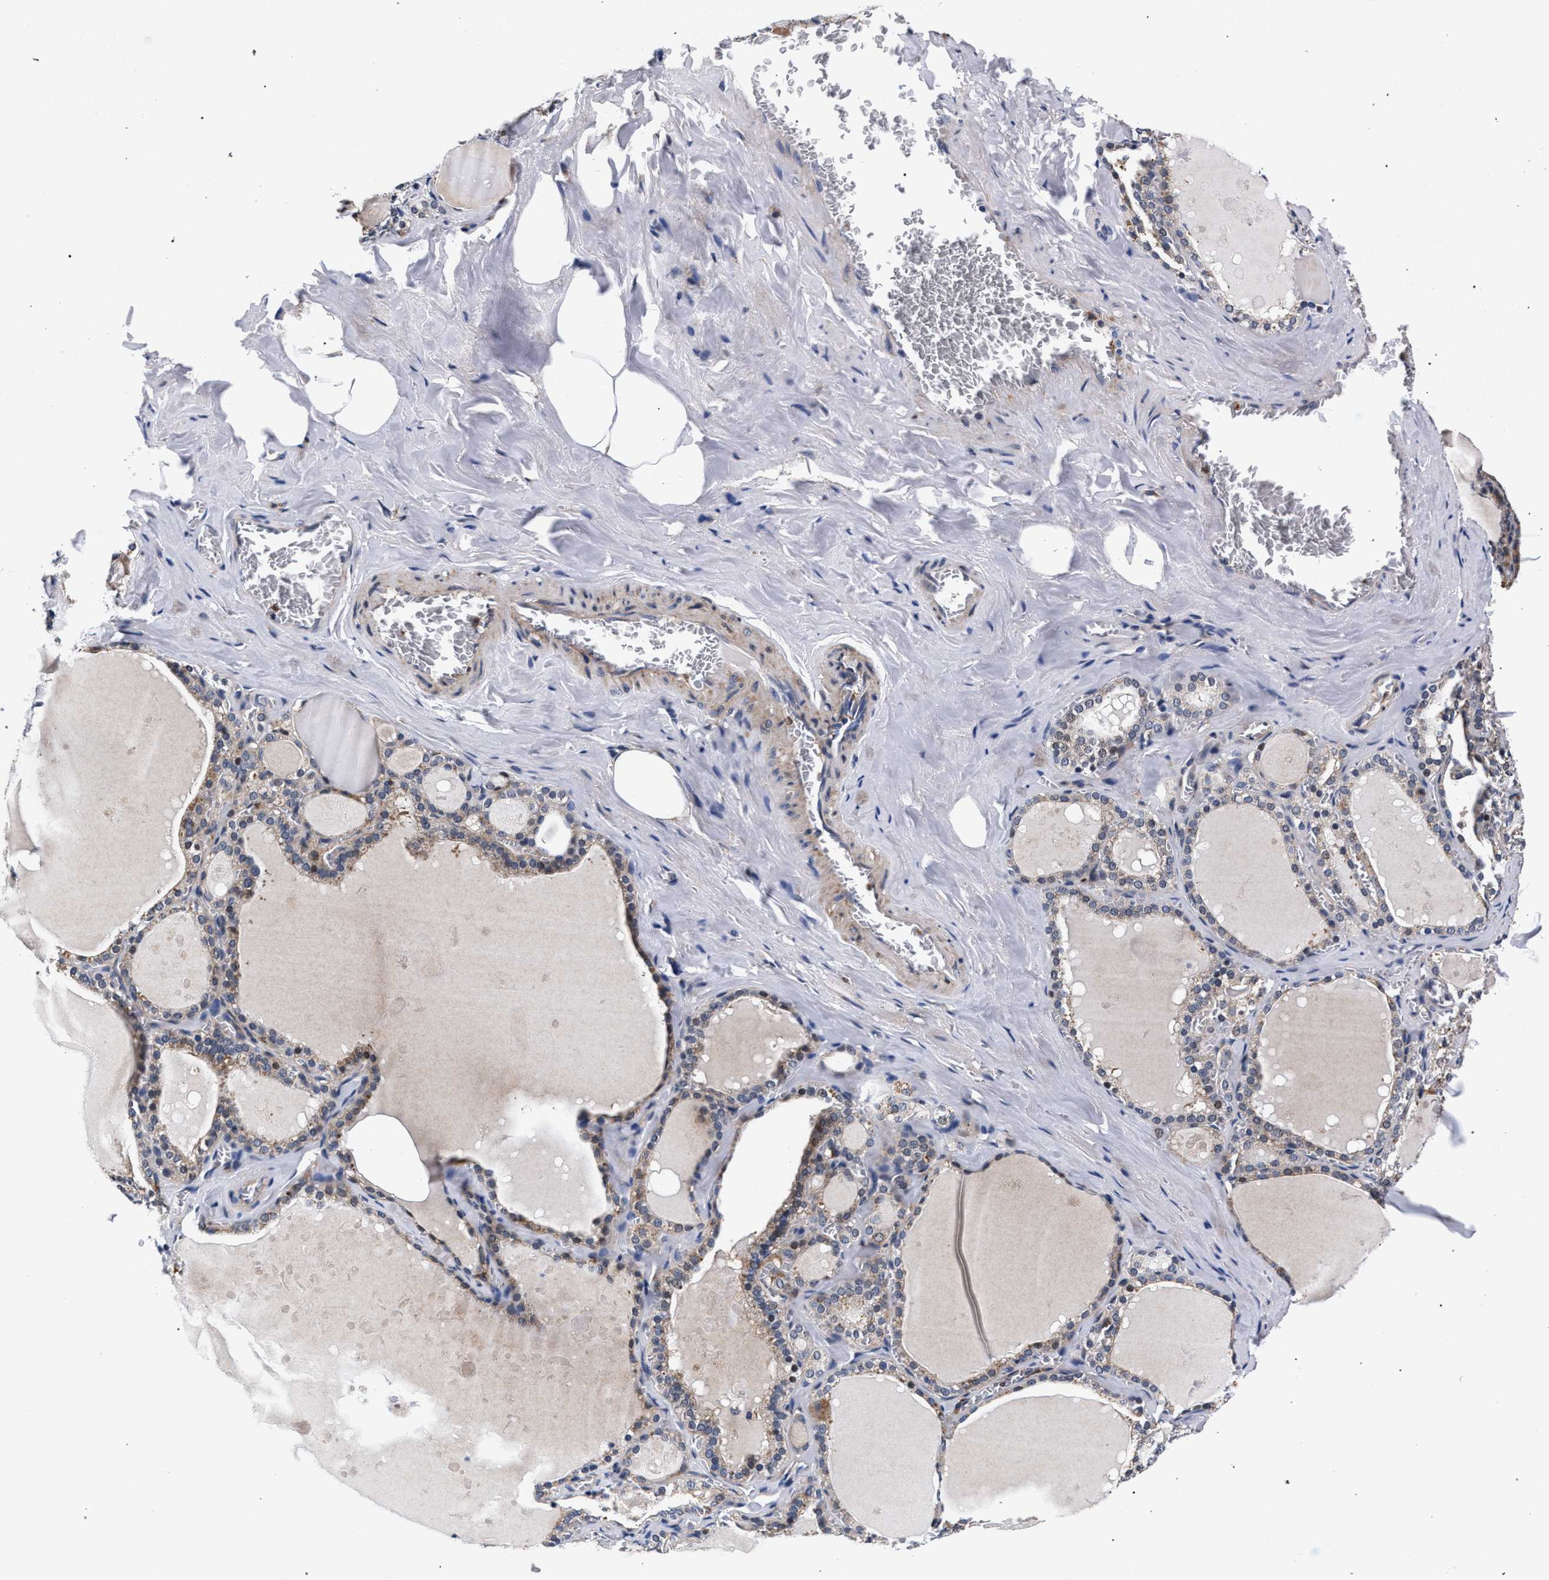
{"staining": {"intensity": "weak", "quantity": ">75%", "location": "cytoplasmic/membranous"}, "tissue": "thyroid gland", "cell_type": "Glandular cells", "image_type": "normal", "snomed": [{"axis": "morphology", "description": "Normal tissue, NOS"}, {"axis": "topography", "description": "Thyroid gland"}], "caption": "Thyroid gland stained with DAB (3,3'-diaminobenzidine) IHC displays low levels of weak cytoplasmic/membranous staining in about >75% of glandular cells.", "gene": "ZNF462", "patient": {"sex": "male", "age": 56}}